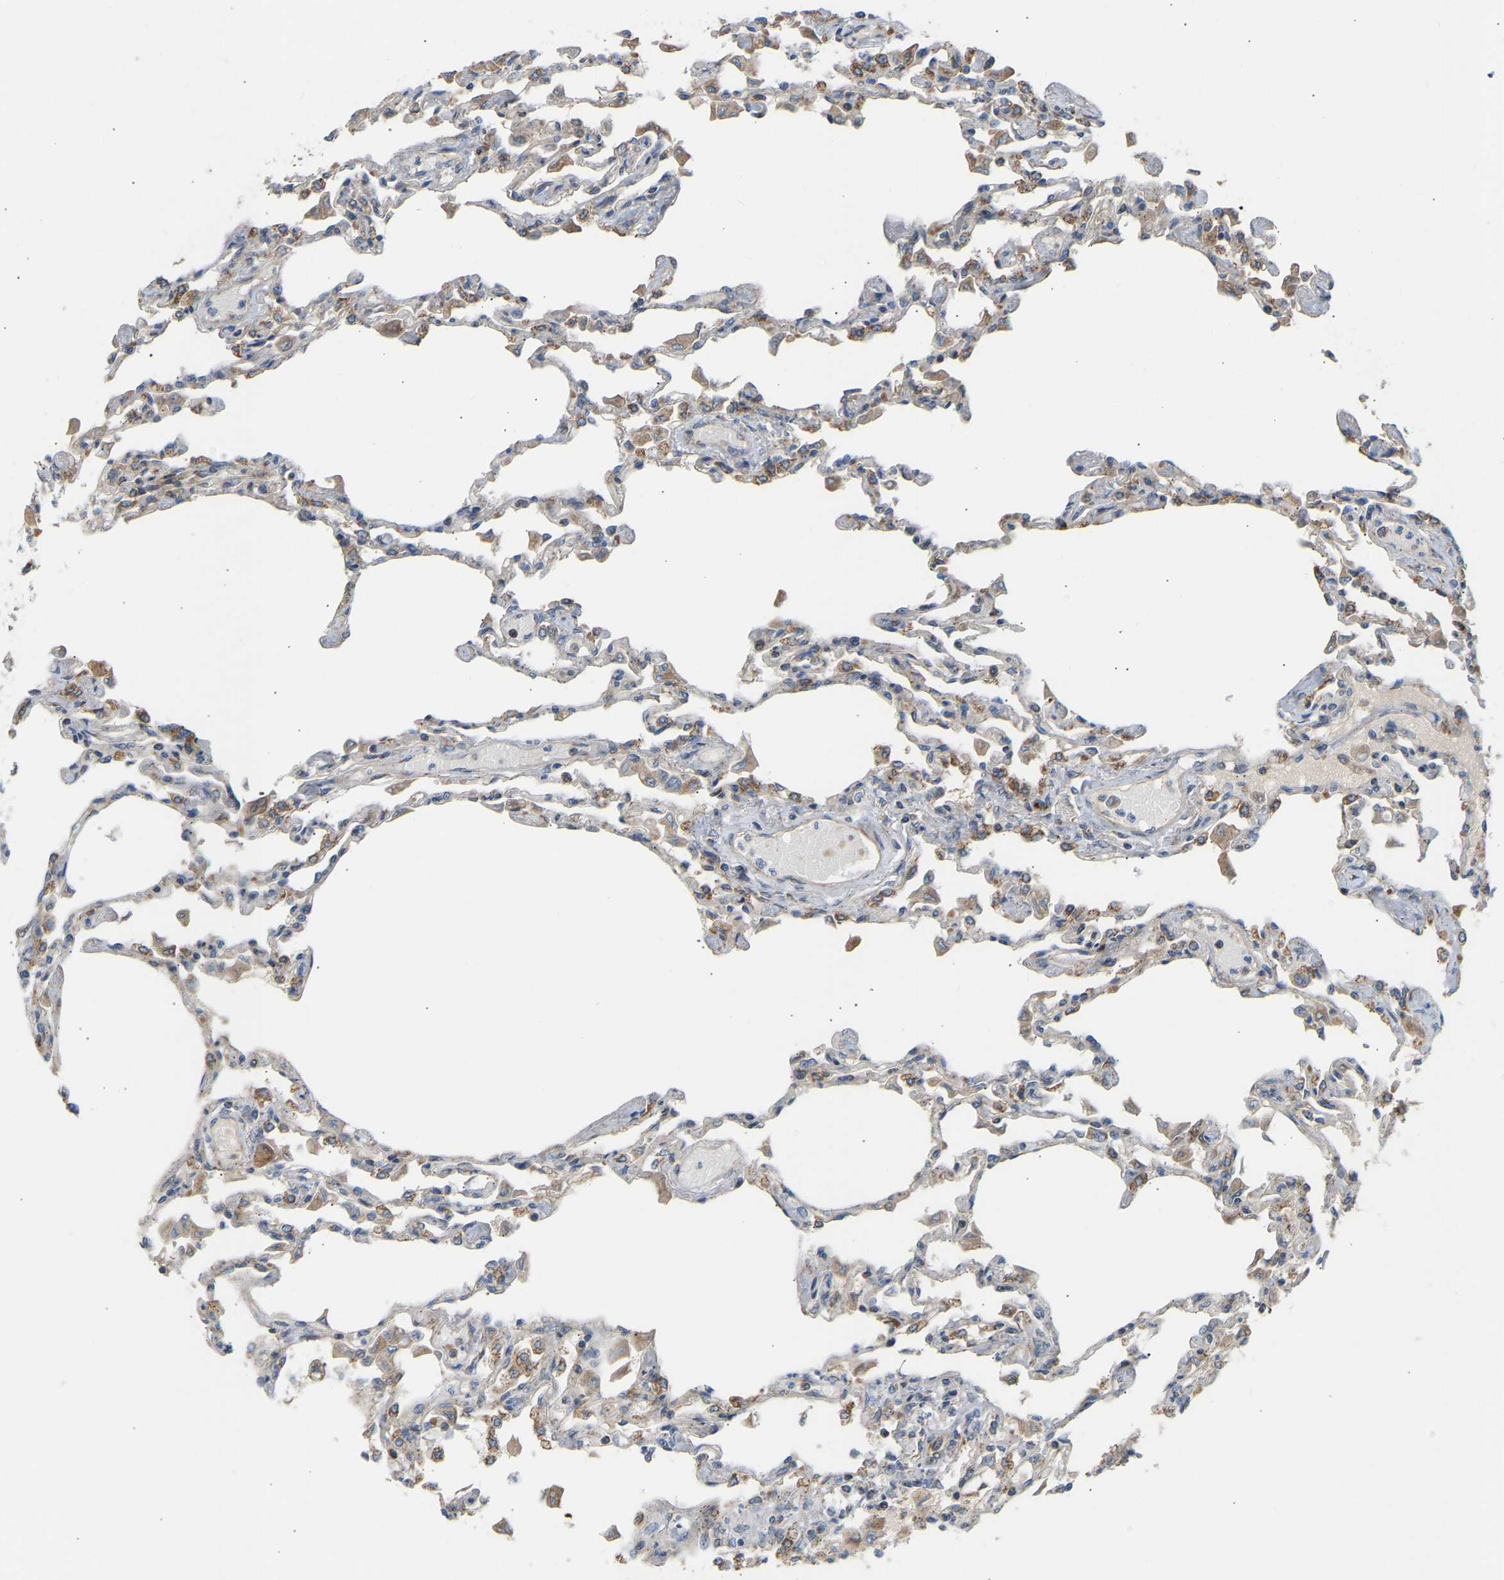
{"staining": {"intensity": "strong", "quantity": "25%-75%", "location": "cytoplasmic/membranous"}, "tissue": "lung", "cell_type": "Alveolar cells", "image_type": "normal", "snomed": [{"axis": "morphology", "description": "Normal tissue, NOS"}, {"axis": "topography", "description": "Bronchus"}, {"axis": "topography", "description": "Lung"}], "caption": "Immunohistochemistry micrograph of benign lung: lung stained using immunohistochemistry shows high levels of strong protein expression localized specifically in the cytoplasmic/membranous of alveolar cells, appearing as a cytoplasmic/membranous brown color.", "gene": "YIPF2", "patient": {"sex": "female", "age": 49}}